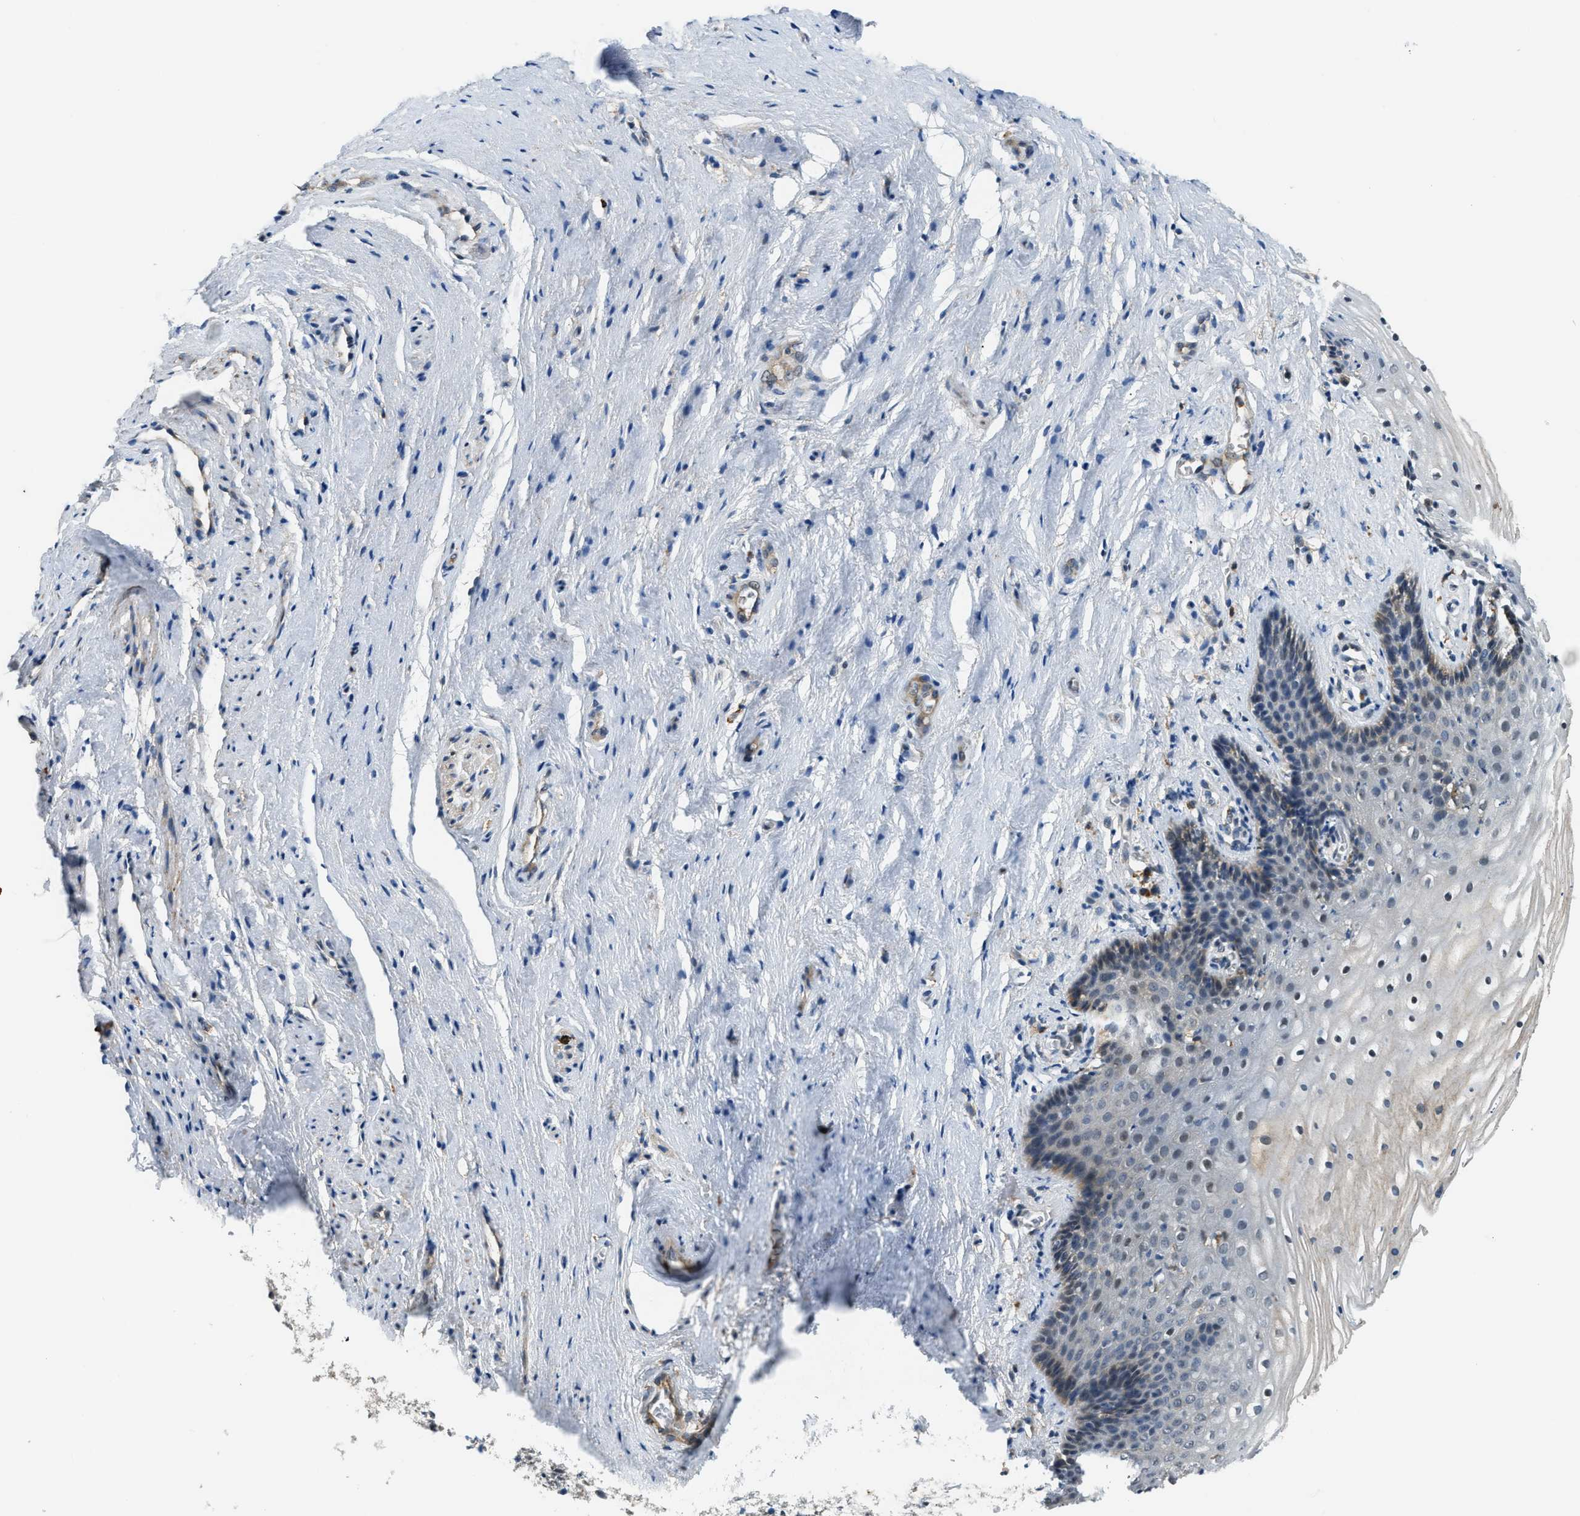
{"staining": {"intensity": "moderate", "quantity": "<25%", "location": "cytoplasmic/membranous"}, "tissue": "vagina", "cell_type": "Squamous epithelial cells", "image_type": "normal", "snomed": [{"axis": "morphology", "description": "Normal tissue, NOS"}, {"axis": "topography", "description": "Vagina"}], "caption": "Protein expression analysis of benign vagina shows moderate cytoplasmic/membranous staining in approximately <25% of squamous epithelial cells.", "gene": "STARD3NL", "patient": {"sex": "female", "age": 44}}